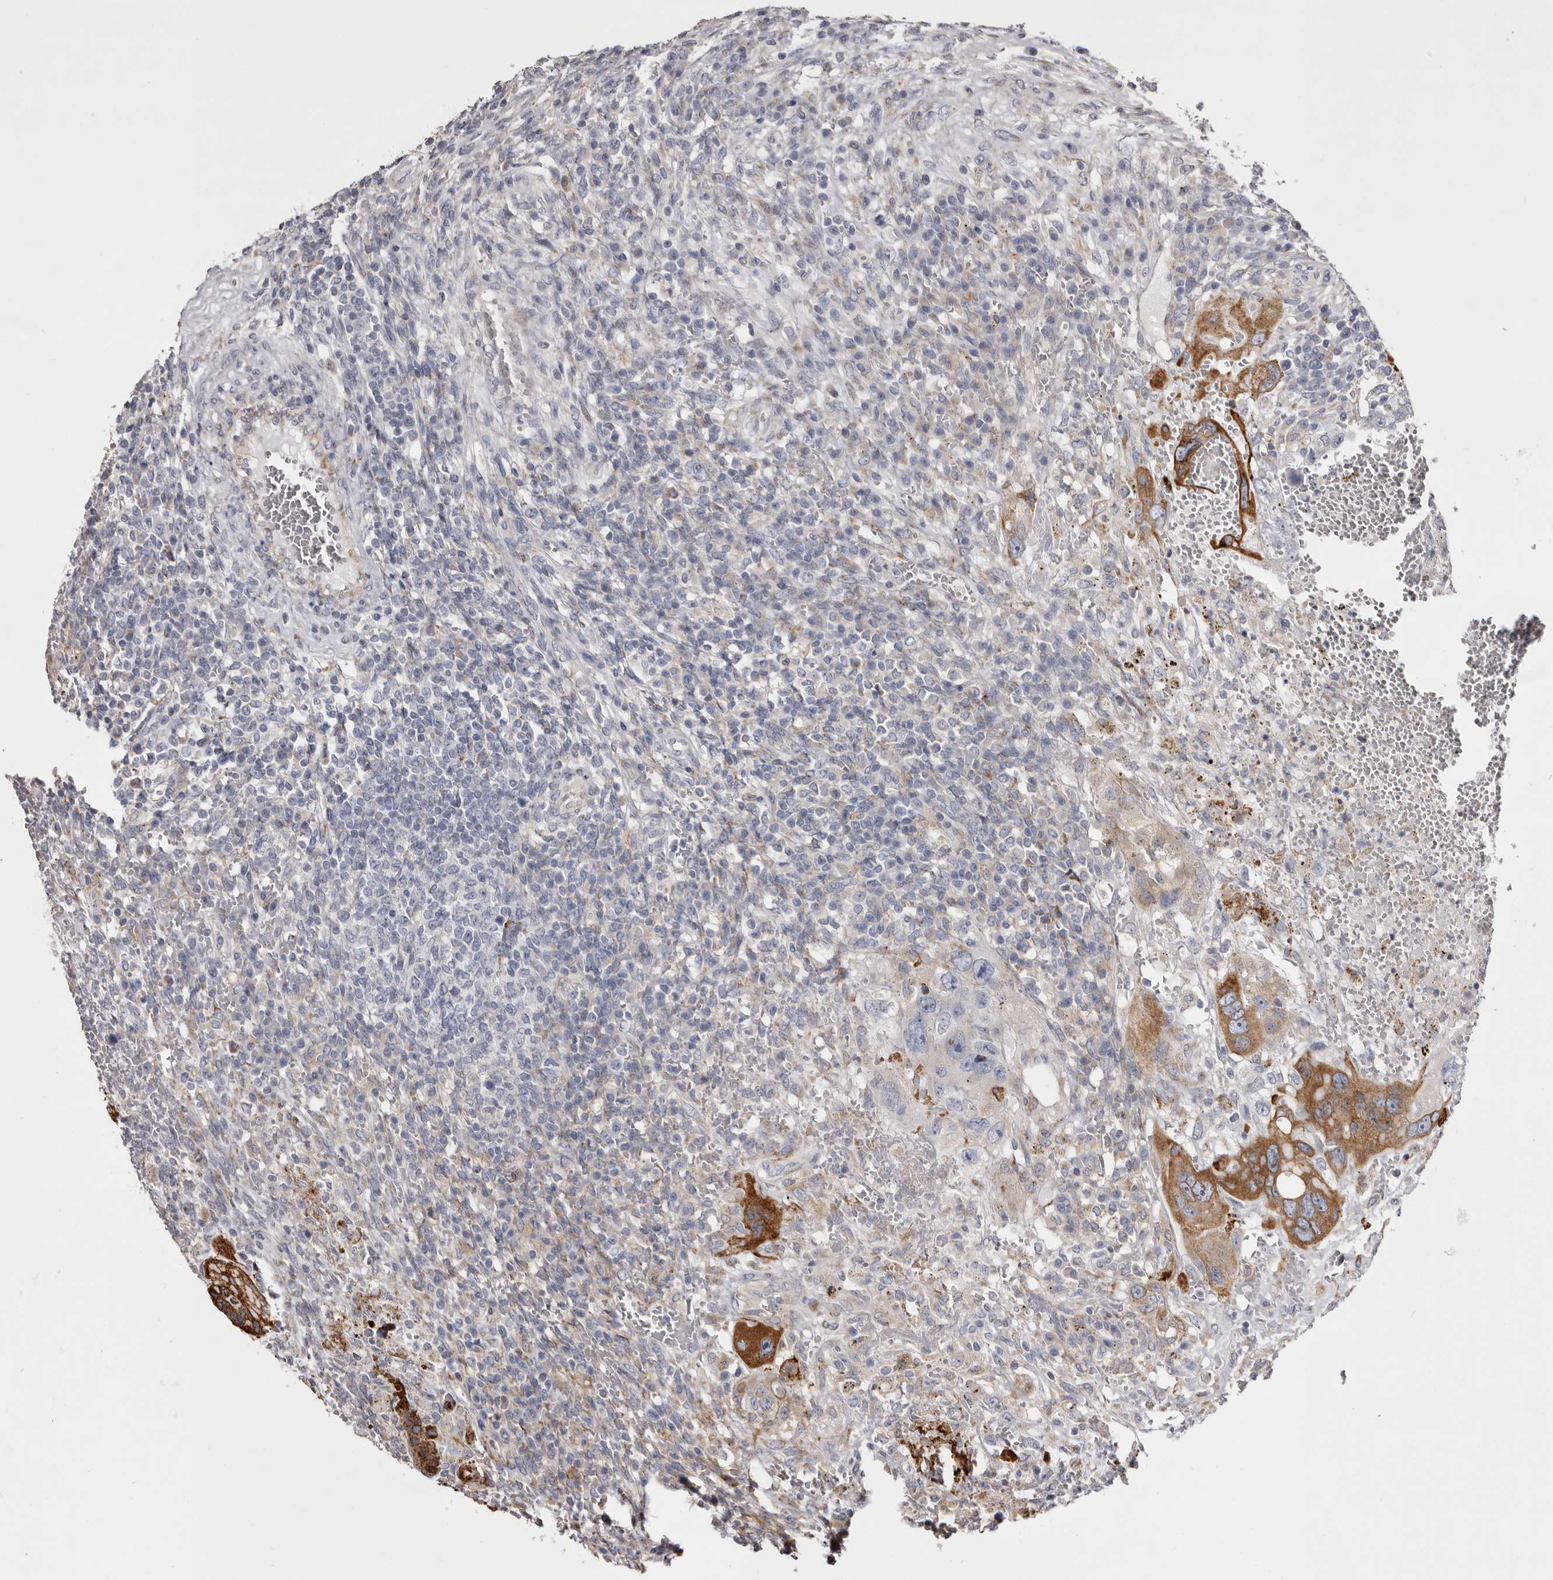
{"staining": {"intensity": "strong", "quantity": "<25%", "location": "cytoplasmic/membranous"}, "tissue": "testis cancer", "cell_type": "Tumor cells", "image_type": "cancer", "snomed": [{"axis": "morphology", "description": "Carcinoma, Embryonal, NOS"}, {"axis": "topography", "description": "Testis"}], "caption": "A medium amount of strong cytoplasmic/membranous staining is appreciated in about <25% of tumor cells in testis cancer (embryonal carcinoma) tissue.", "gene": "PIGX", "patient": {"sex": "male", "age": 26}}